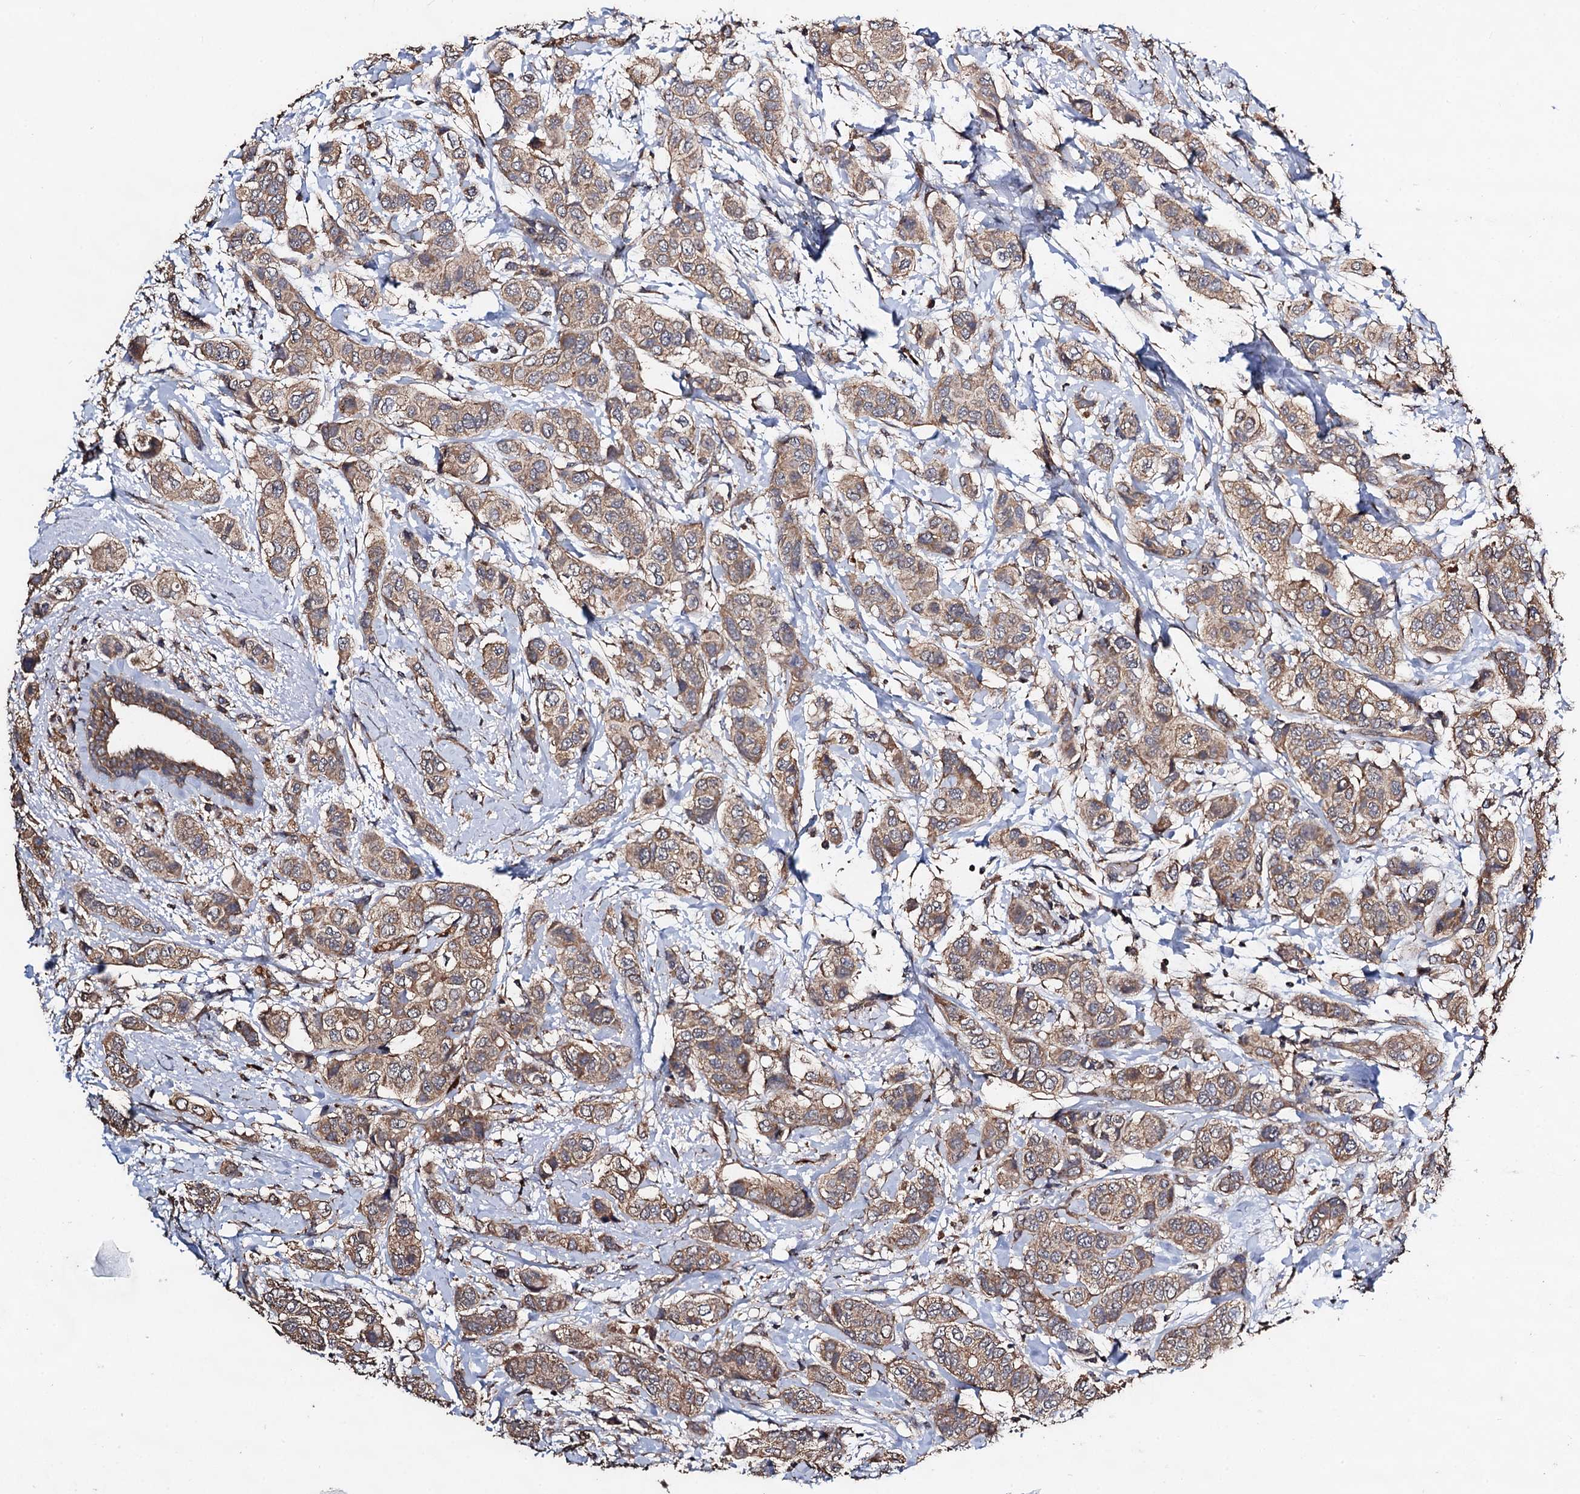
{"staining": {"intensity": "weak", "quantity": ">75%", "location": "cytoplasmic/membranous"}, "tissue": "breast cancer", "cell_type": "Tumor cells", "image_type": "cancer", "snomed": [{"axis": "morphology", "description": "Lobular carcinoma"}, {"axis": "topography", "description": "Breast"}], "caption": "The image demonstrates immunohistochemical staining of breast cancer. There is weak cytoplasmic/membranous expression is present in approximately >75% of tumor cells. The protein is stained brown, and the nuclei are stained in blue (DAB (3,3'-diaminobenzidine) IHC with brightfield microscopy, high magnification).", "gene": "PPTC7", "patient": {"sex": "female", "age": 51}}